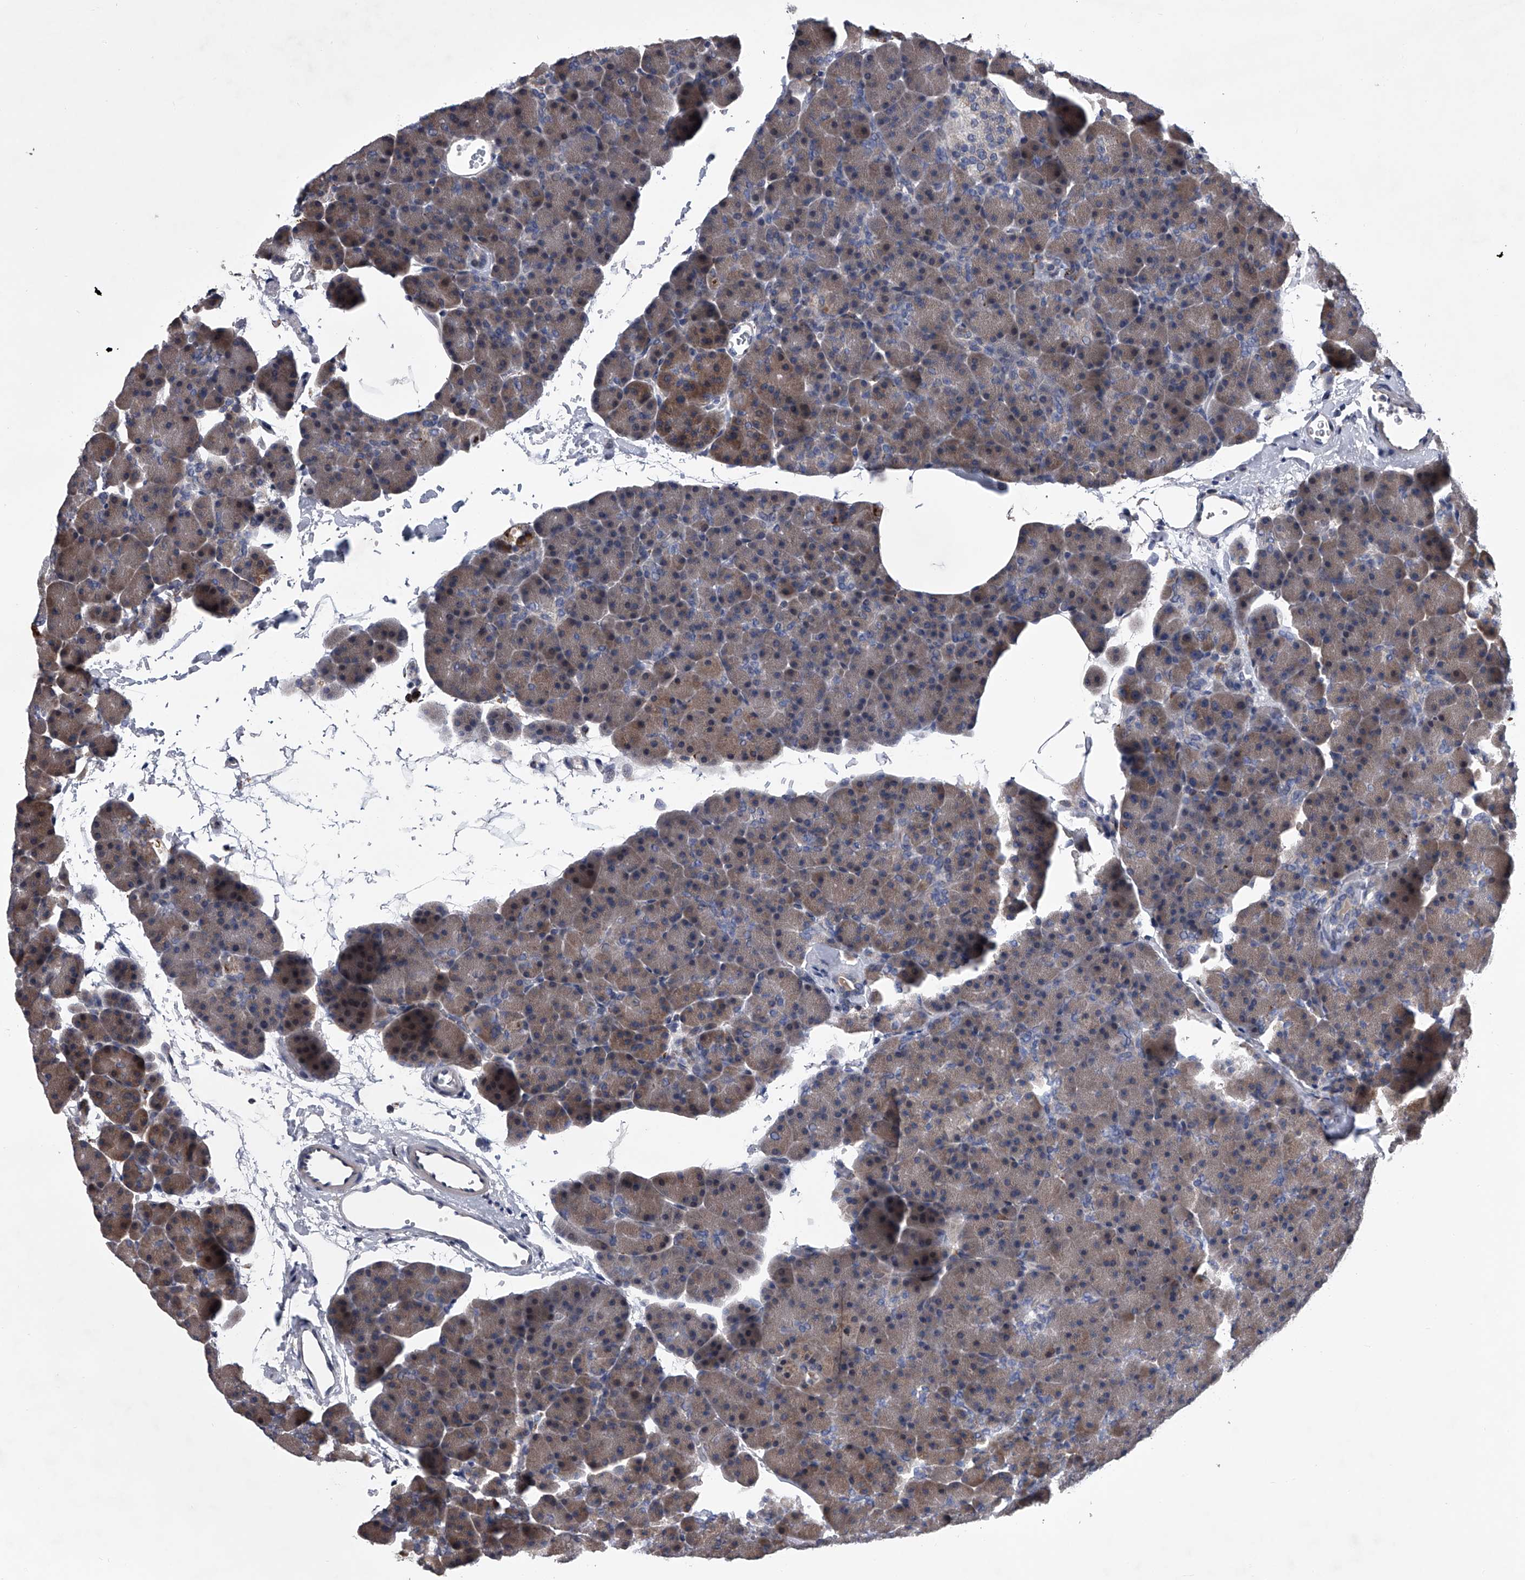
{"staining": {"intensity": "moderate", "quantity": "<25%", "location": "cytoplasmic/membranous"}, "tissue": "pancreas", "cell_type": "Exocrine glandular cells", "image_type": "normal", "snomed": [{"axis": "morphology", "description": "Normal tissue, NOS"}, {"axis": "morphology", "description": "Carcinoid, malignant, NOS"}, {"axis": "topography", "description": "Pancreas"}], "caption": "A low amount of moderate cytoplasmic/membranous expression is appreciated in approximately <25% of exocrine glandular cells in normal pancreas.", "gene": "TRIM8", "patient": {"sex": "female", "age": 35}}